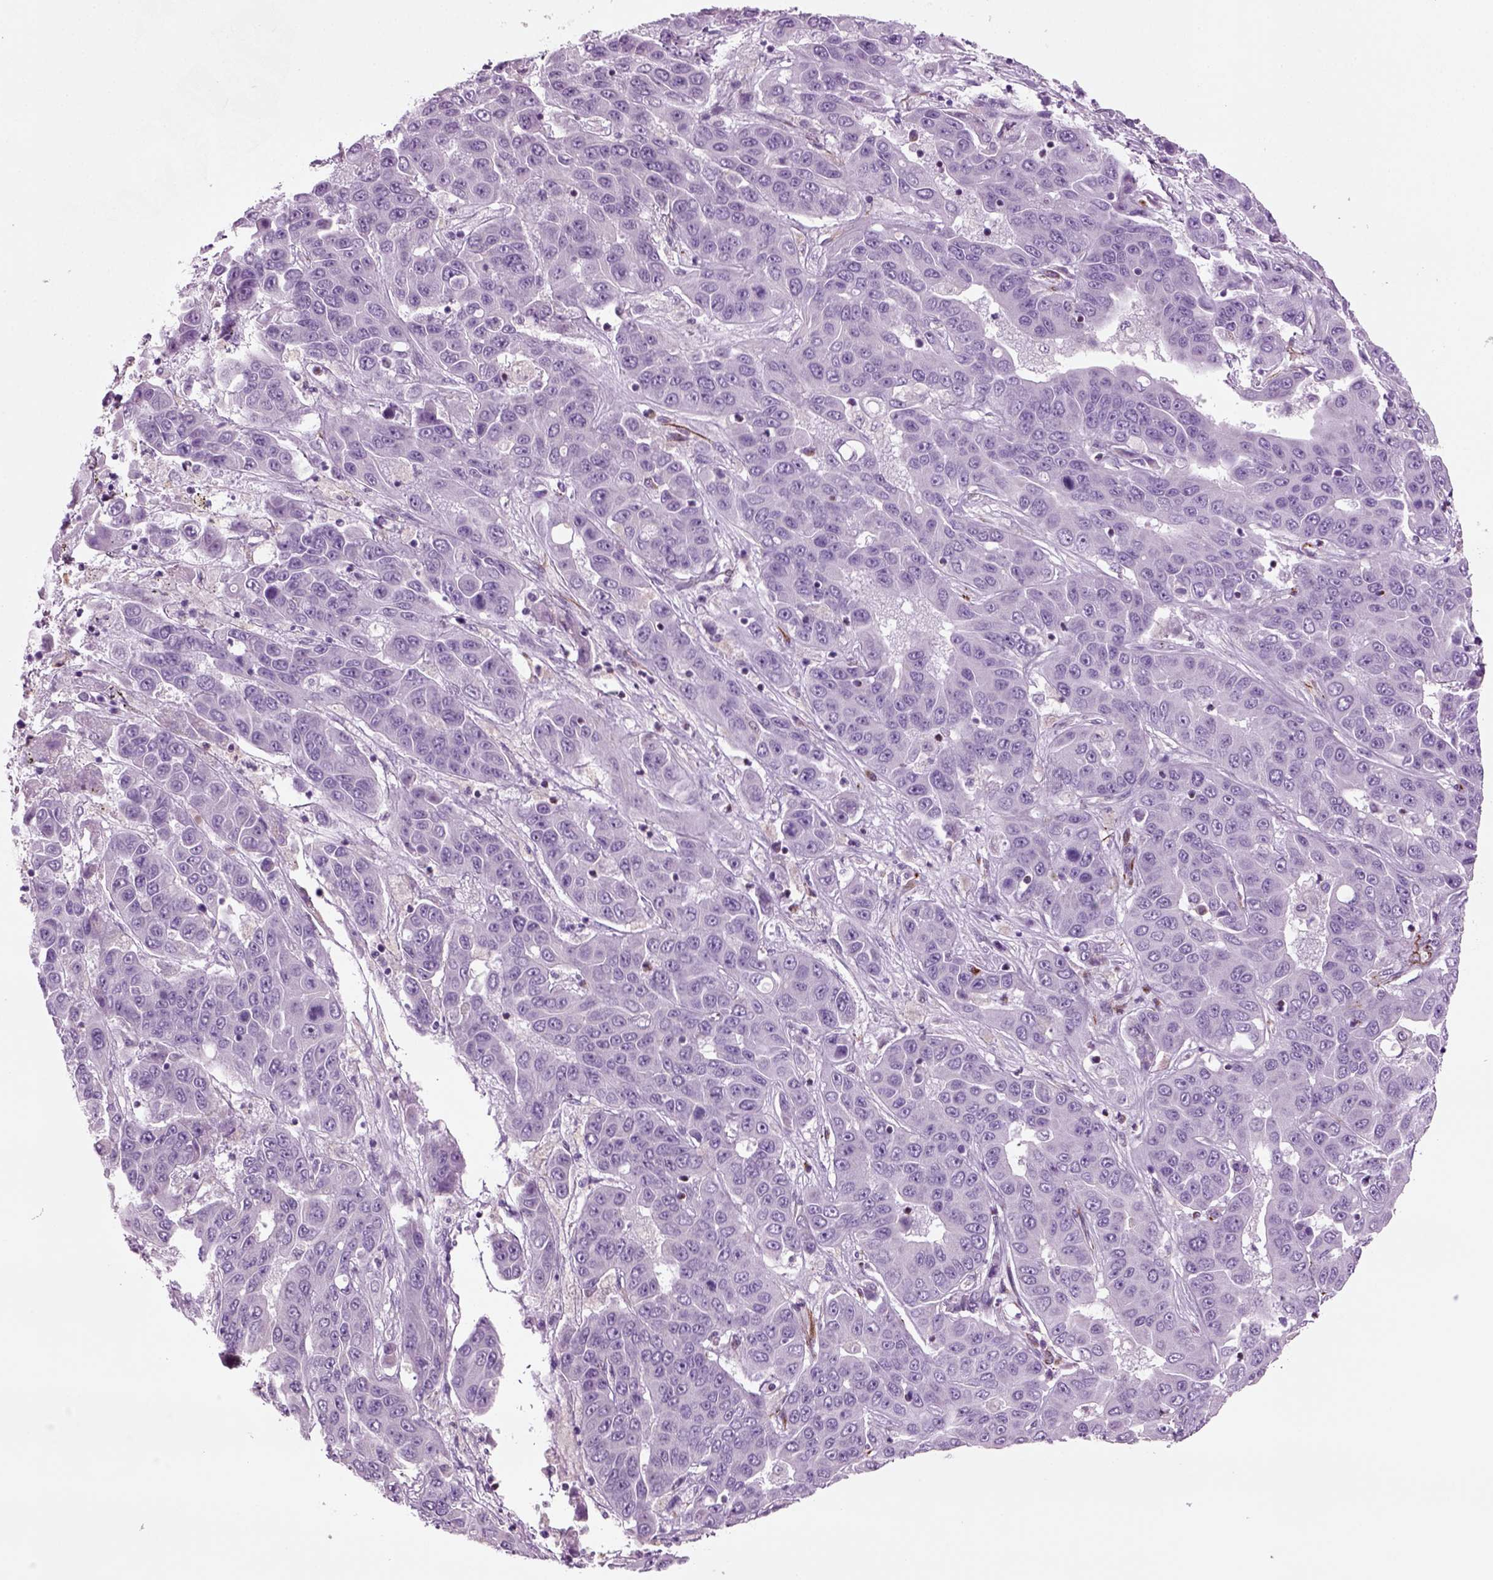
{"staining": {"intensity": "negative", "quantity": "none", "location": "none"}, "tissue": "liver cancer", "cell_type": "Tumor cells", "image_type": "cancer", "snomed": [{"axis": "morphology", "description": "Cholangiocarcinoma"}, {"axis": "topography", "description": "Liver"}], "caption": "Image shows no significant protein staining in tumor cells of liver cancer (cholangiocarcinoma).", "gene": "ACER3", "patient": {"sex": "female", "age": 52}}